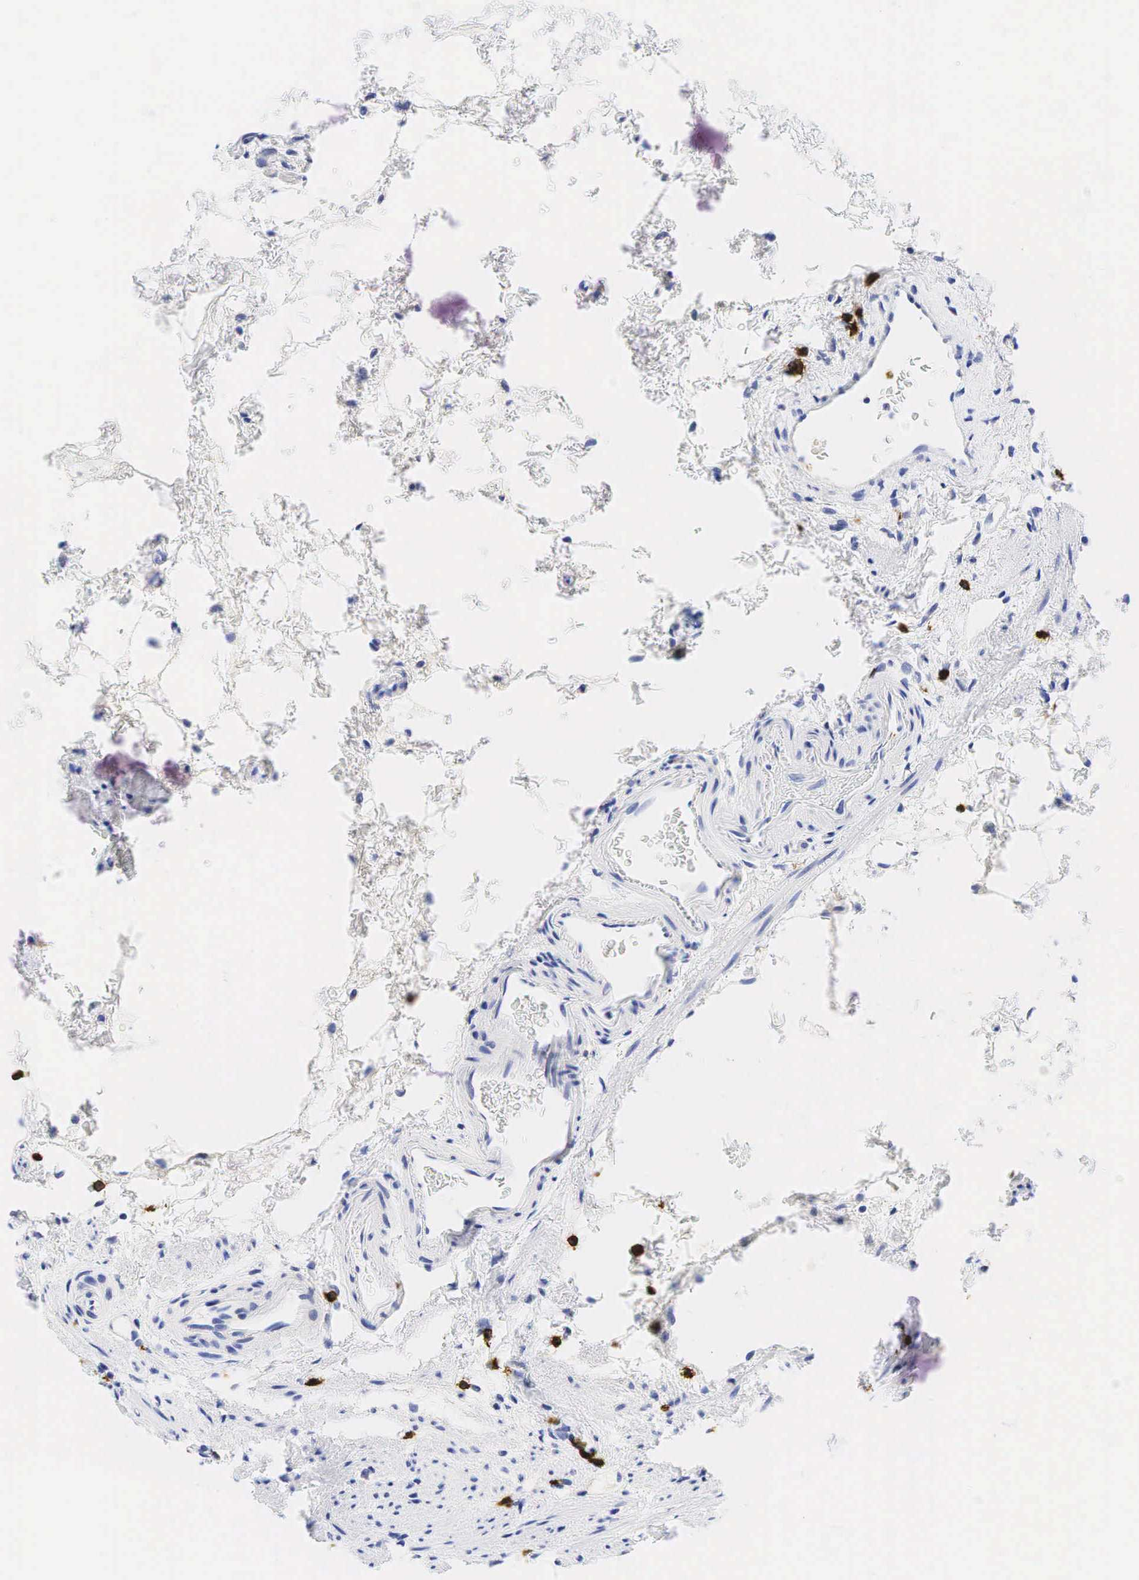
{"staining": {"intensity": "negative", "quantity": "none", "location": "none"}, "tissue": "stomach", "cell_type": "Glandular cells", "image_type": "normal", "snomed": [{"axis": "morphology", "description": "Normal tissue, NOS"}, {"axis": "topography", "description": "Stomach, upper"}], "caption": "Glandular cells are negative for brown protein staining in benign stomach. (DAB immunohistochemistry visualized using brightfield microscopy, high magnification).", "gene": "CD8A", "patient": {"sex": "female", "age": 75}}